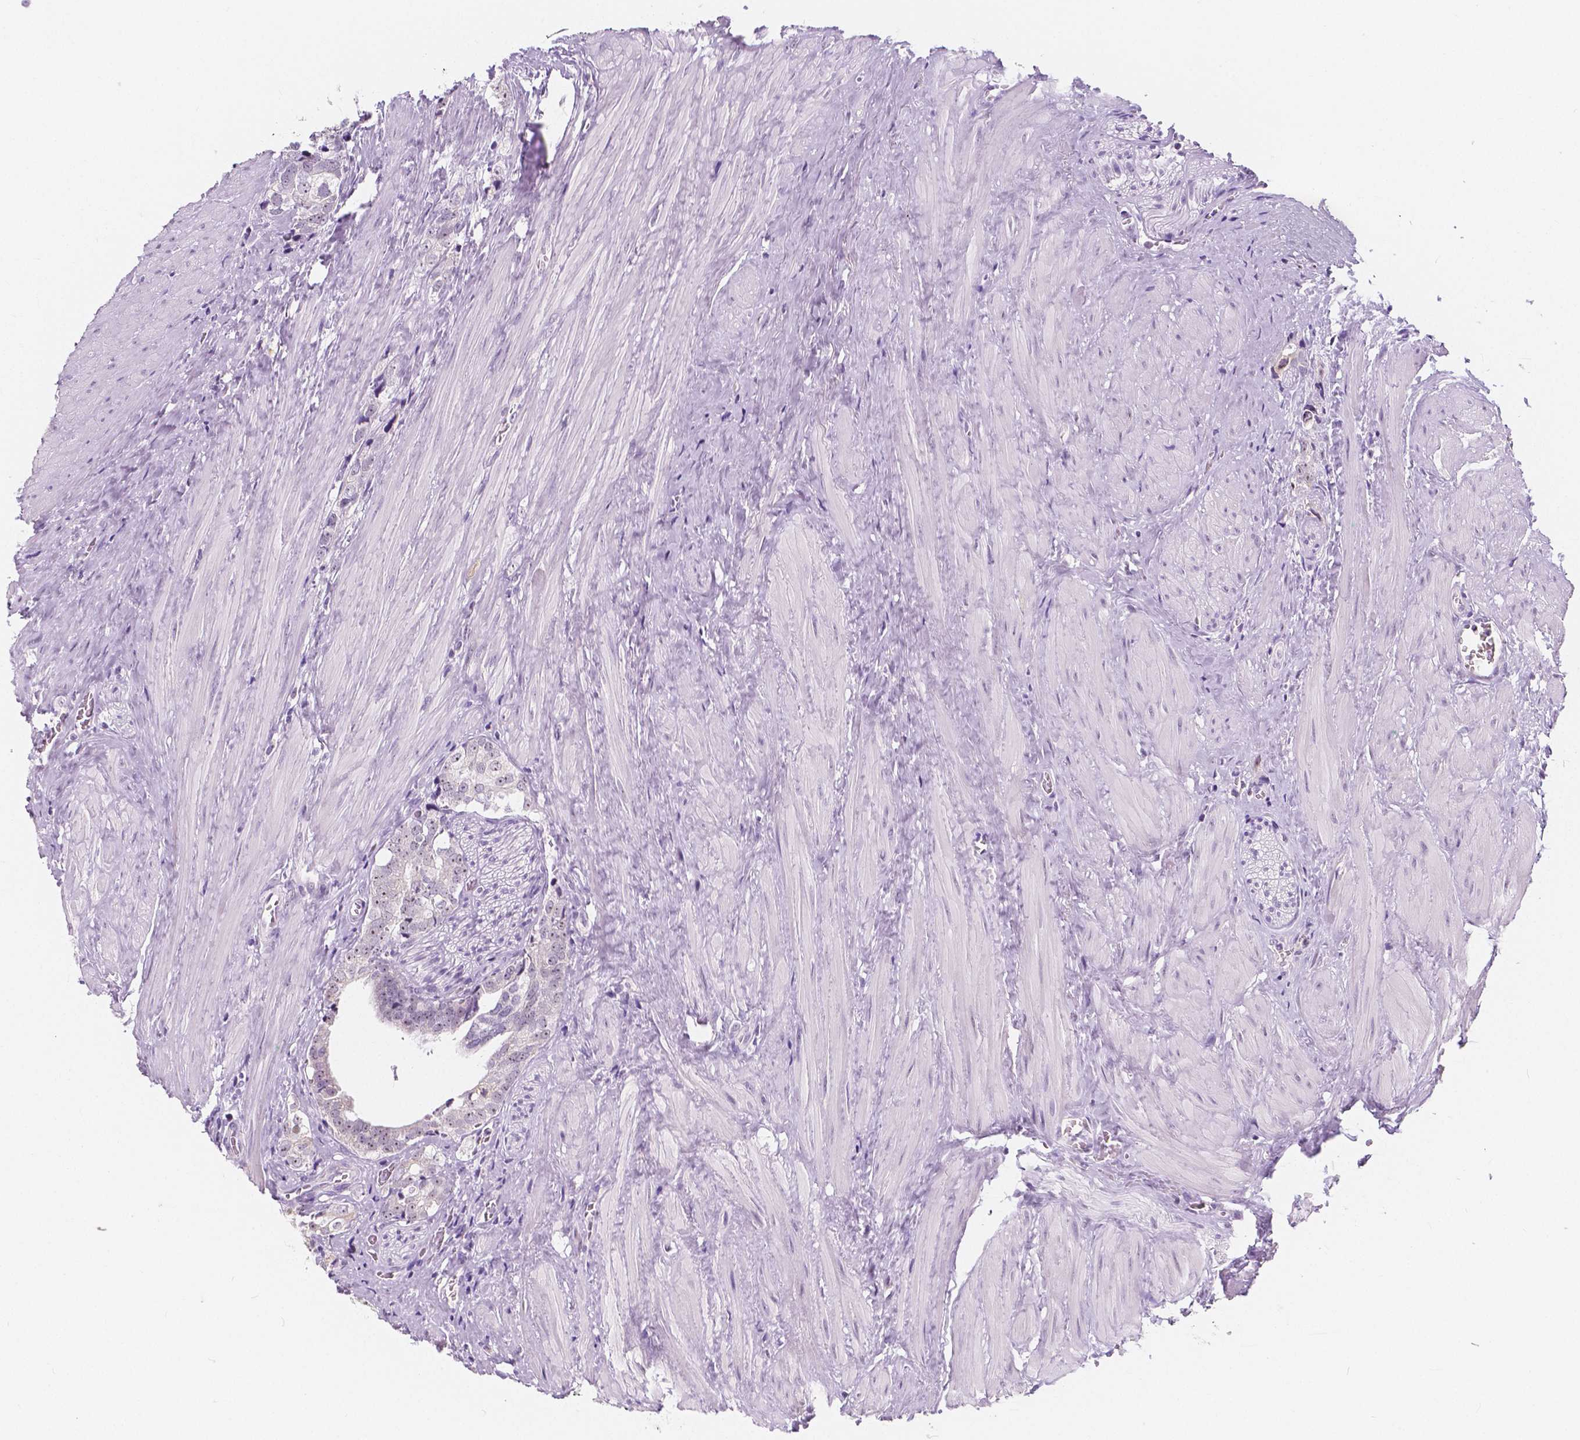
{"staining": {"intensity": "weak", "quantity": "<25%", "location": "nuclear"}, "tissue": "prostate cancer", "cell_type": "Tumor cells", "image_type": "cancer", "snomed": [{"axis": "morphology", "description": "Adenocarcinoma, NOS"}, {"axis": "topography", "description": "Prostate and seminal vesicle, NOS"}], "caption": "An immunohistochemistry (IHC) histopathology image of prostate adenocarcinoma is shown. There is no staining in tumor cells of prostate adenocarcinoma. (DAB IHC, high magnification).", "gene": "NOLC1", "patient": {"sex": "male", "age": 63}}